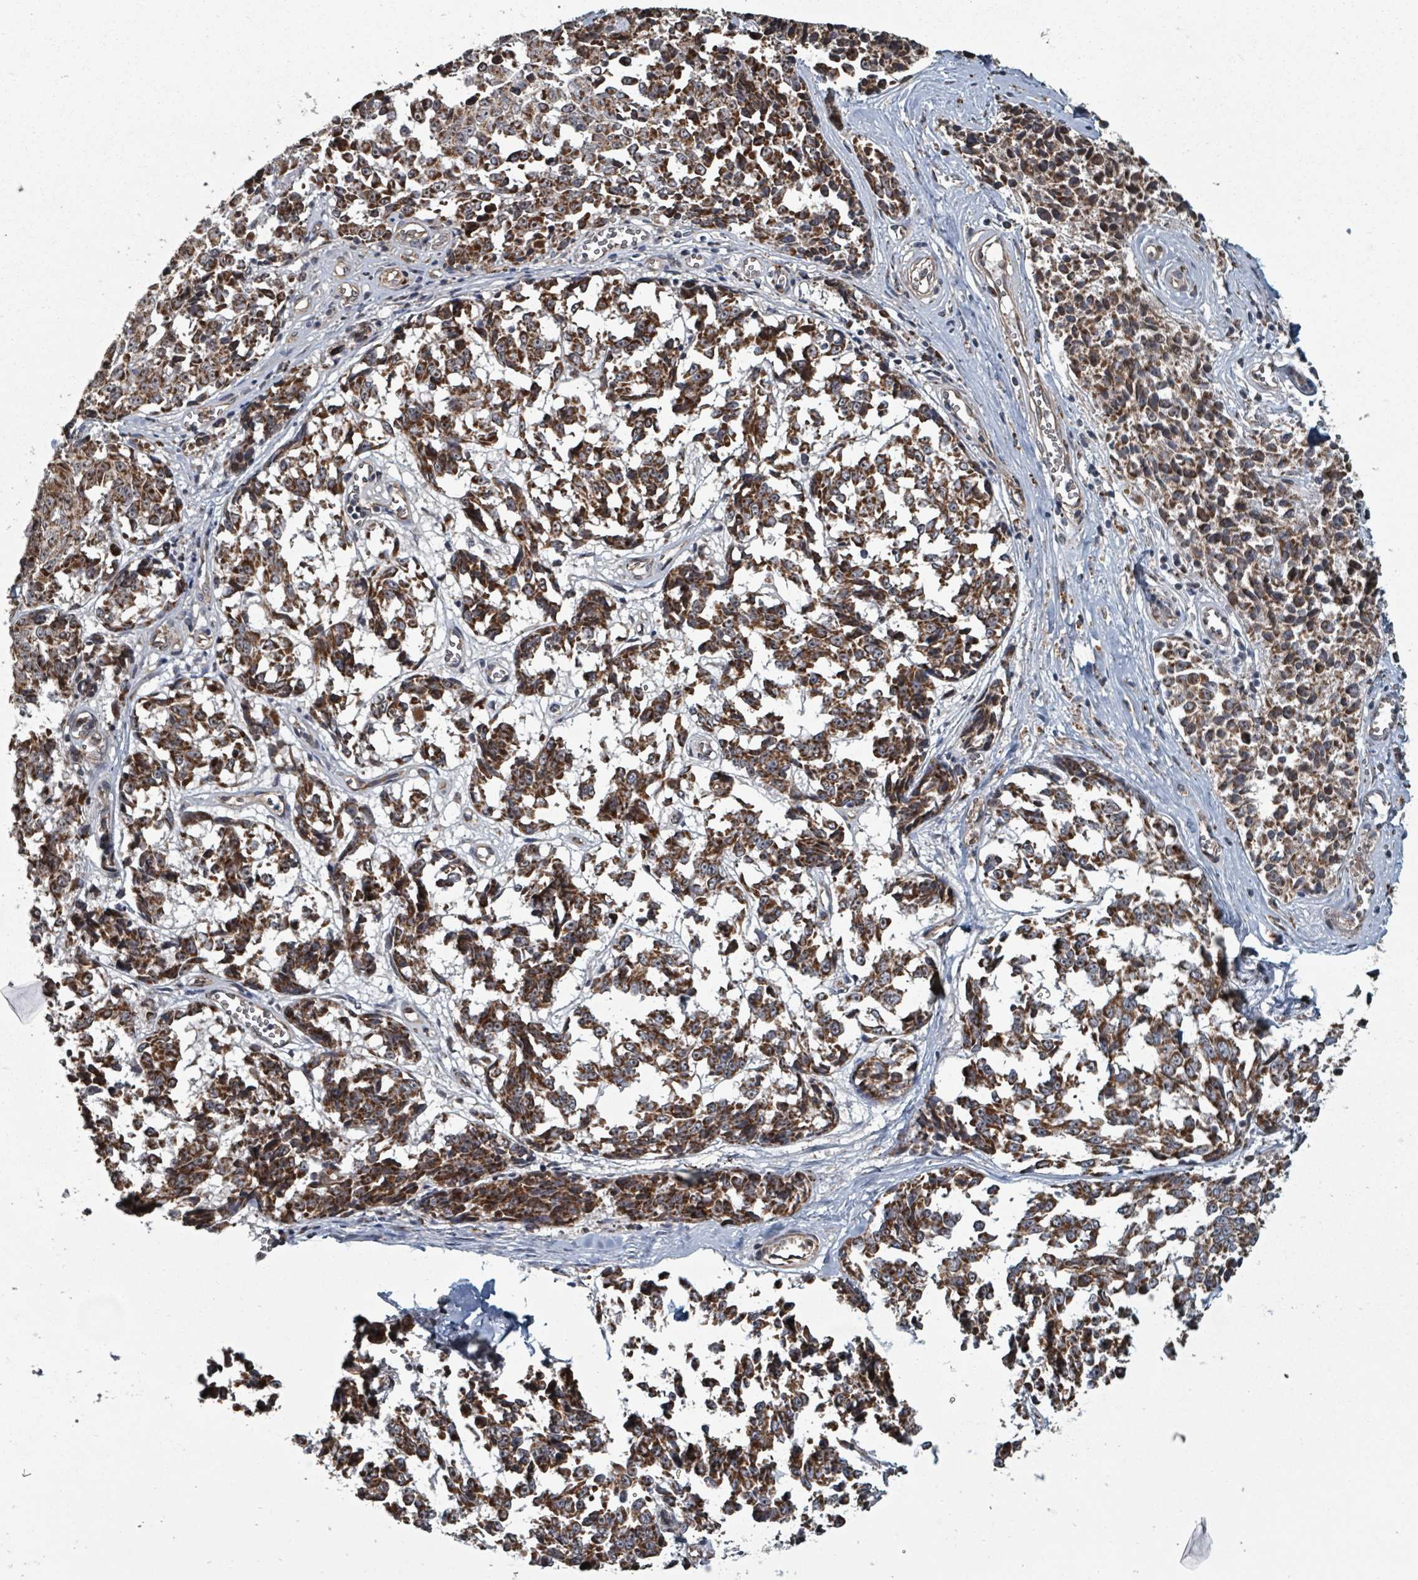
{"staining": {"intensity": "strong", "quantity": ">75%", "location": "cytoplasmic/membranous"}, "tissue": "melanoma", "cell_type": "Tumor cells", "image_type": "cancer", "snomed": [{"axis": "morphology", "description": "Malignant melanoma, NOS"}, {"axis": "topography", "description": "Skin"}], "caption": "Protein analysis of melanoma tissue reveals strong cytoplasmic/membranous expression in about >75% of tumor cells. (DAB = brown stain, brightfield microscopy at high magnification).", "gene": "MRPL4", "patient": {"sex": "female", "age": 64}}